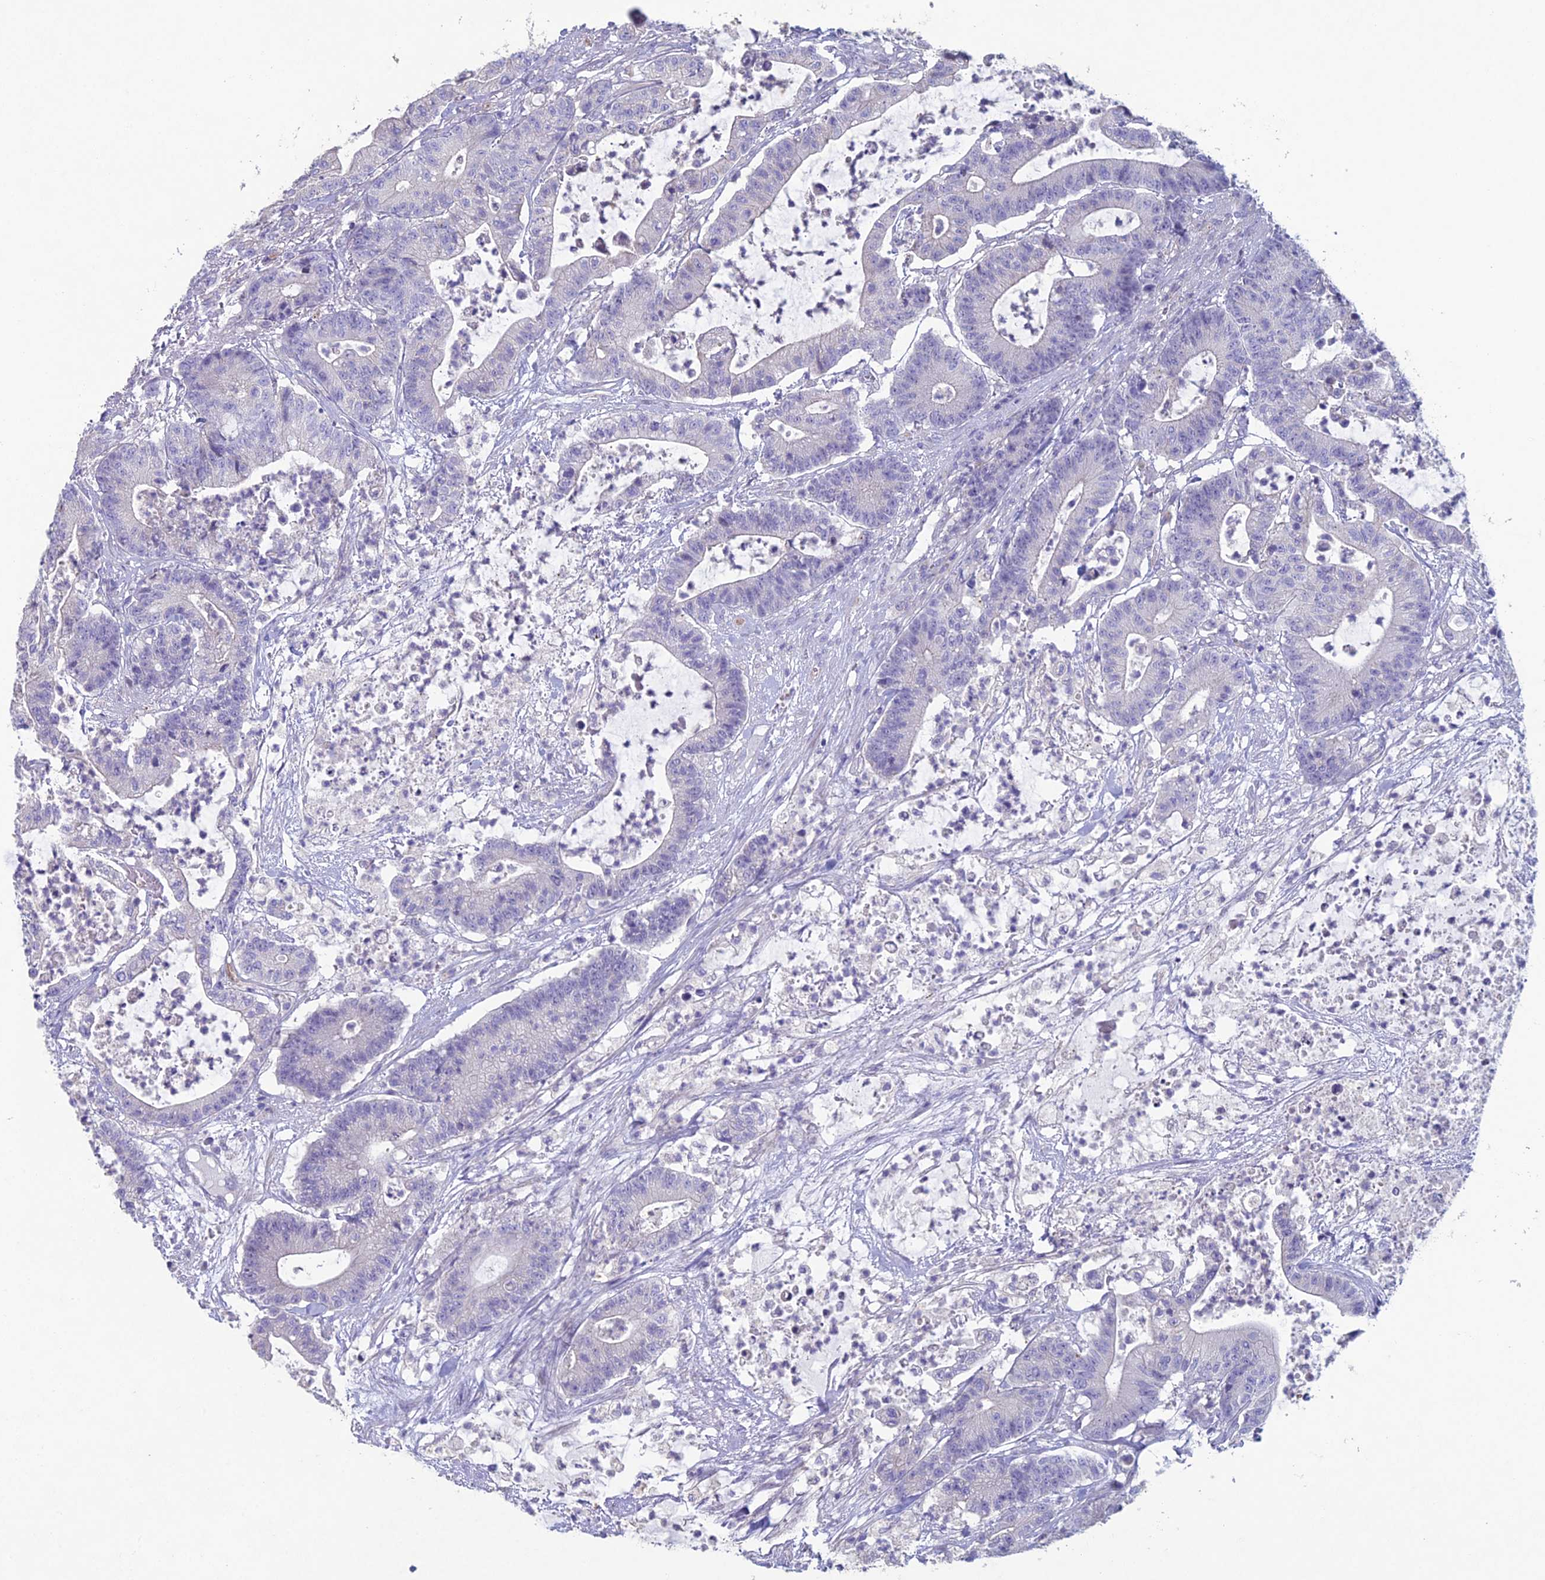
{"staining": {"intensity": "negative", "quantity": "none", "location": "none"}, "tissue": "colorectal cancer", "cell_type": "Tumor cells", "image_type": "cancer", "snomed": [{"axis": "morphology", "description": "Adenocarcinoma, NOS"}, {"axis": "topography", "description": "Colon"}], "caption": "Tumor cells show no significant expression in colorectal cancer.", "gene": "NCAM1", "patient": {"sex": "female", "age": 84}}